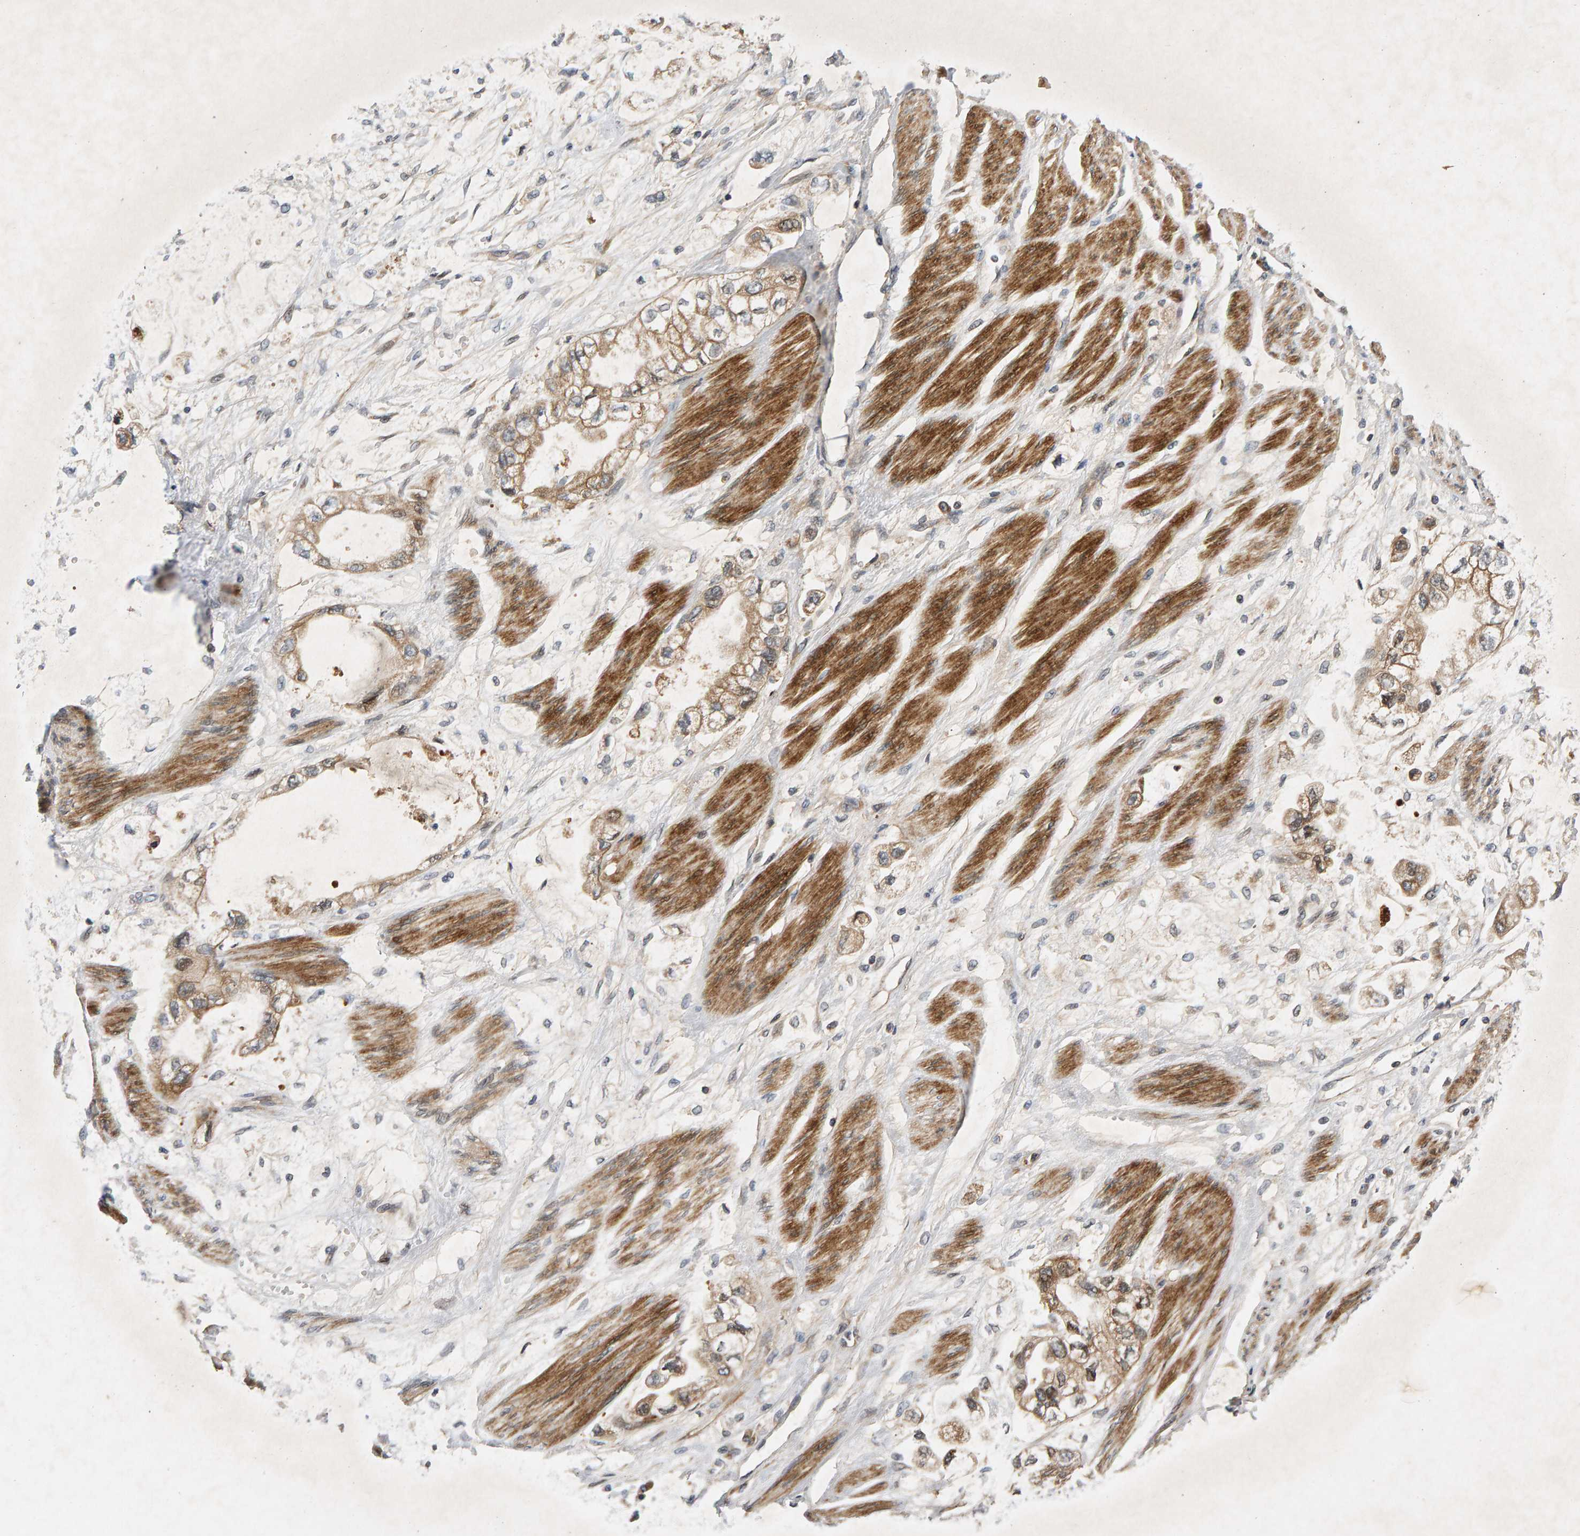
{"staining": {"intensity": "moderate", "quantity": ">75%", "location": "cytoplasmic/membranous"}, "tissue": "stomach cancer", "cell_type": "Tumor cells", "image_type": "cancer", "snomed": [{"axis": "morphology", "description": "Normal tissue, NOS"}, {"axis": "morphology", "description": "Adenocarcinoma, NOS"}, {"axis": "topography", "description": "Stomach"}], "caption": "Brown immunohistochemical staining in stomach adenocarcinoma demonstrates moderate cytoplasmic/membranous expression in about >75% of tumor cells.", "gene": "BAHCC1", "patient": {"sex": "male", "age": 62}}